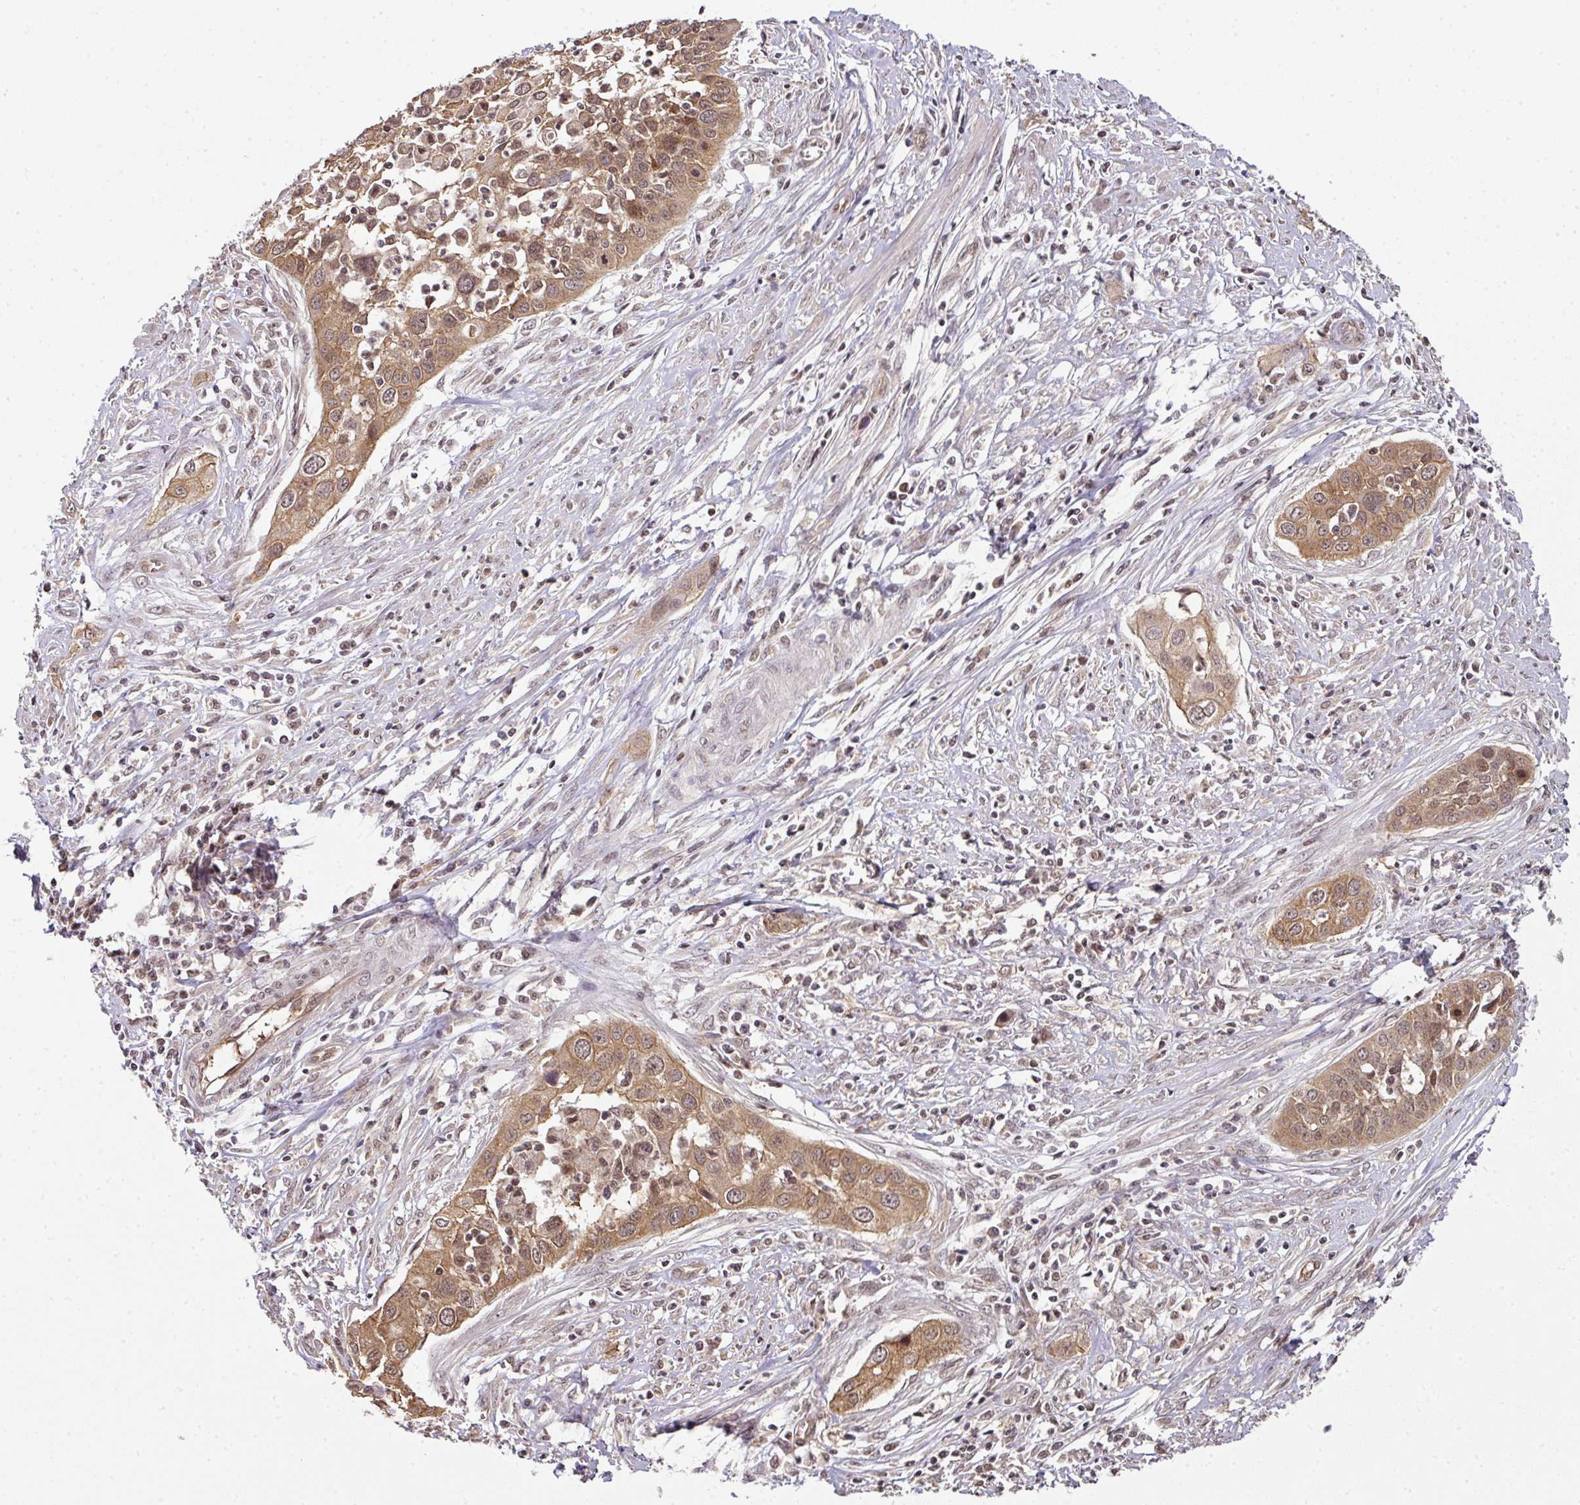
{"staining": {"intensity": "moderate", "quantity": ">75%", "location": "cytoplasmic/membranous,nuclear"}, "tissue": "cervical cancer", "cell_type": "Tumor cells", "image_type": "cancer", "snomed": [{"axis": "morphology", "description": "Squamous cell carcinoma, NOS"}, {"axis": "topography", "description": "Cervix"}], "caption": "Approximately >75% of tumor cells in human cervical squamous cell carcinoma reveal moderate cytoplasmic/membranous and nuclear protein staining as visualized by brown immunohistochemical staining.", "gene": "ANKRD18A", "patient": {"sex": "female", "age": 34}}